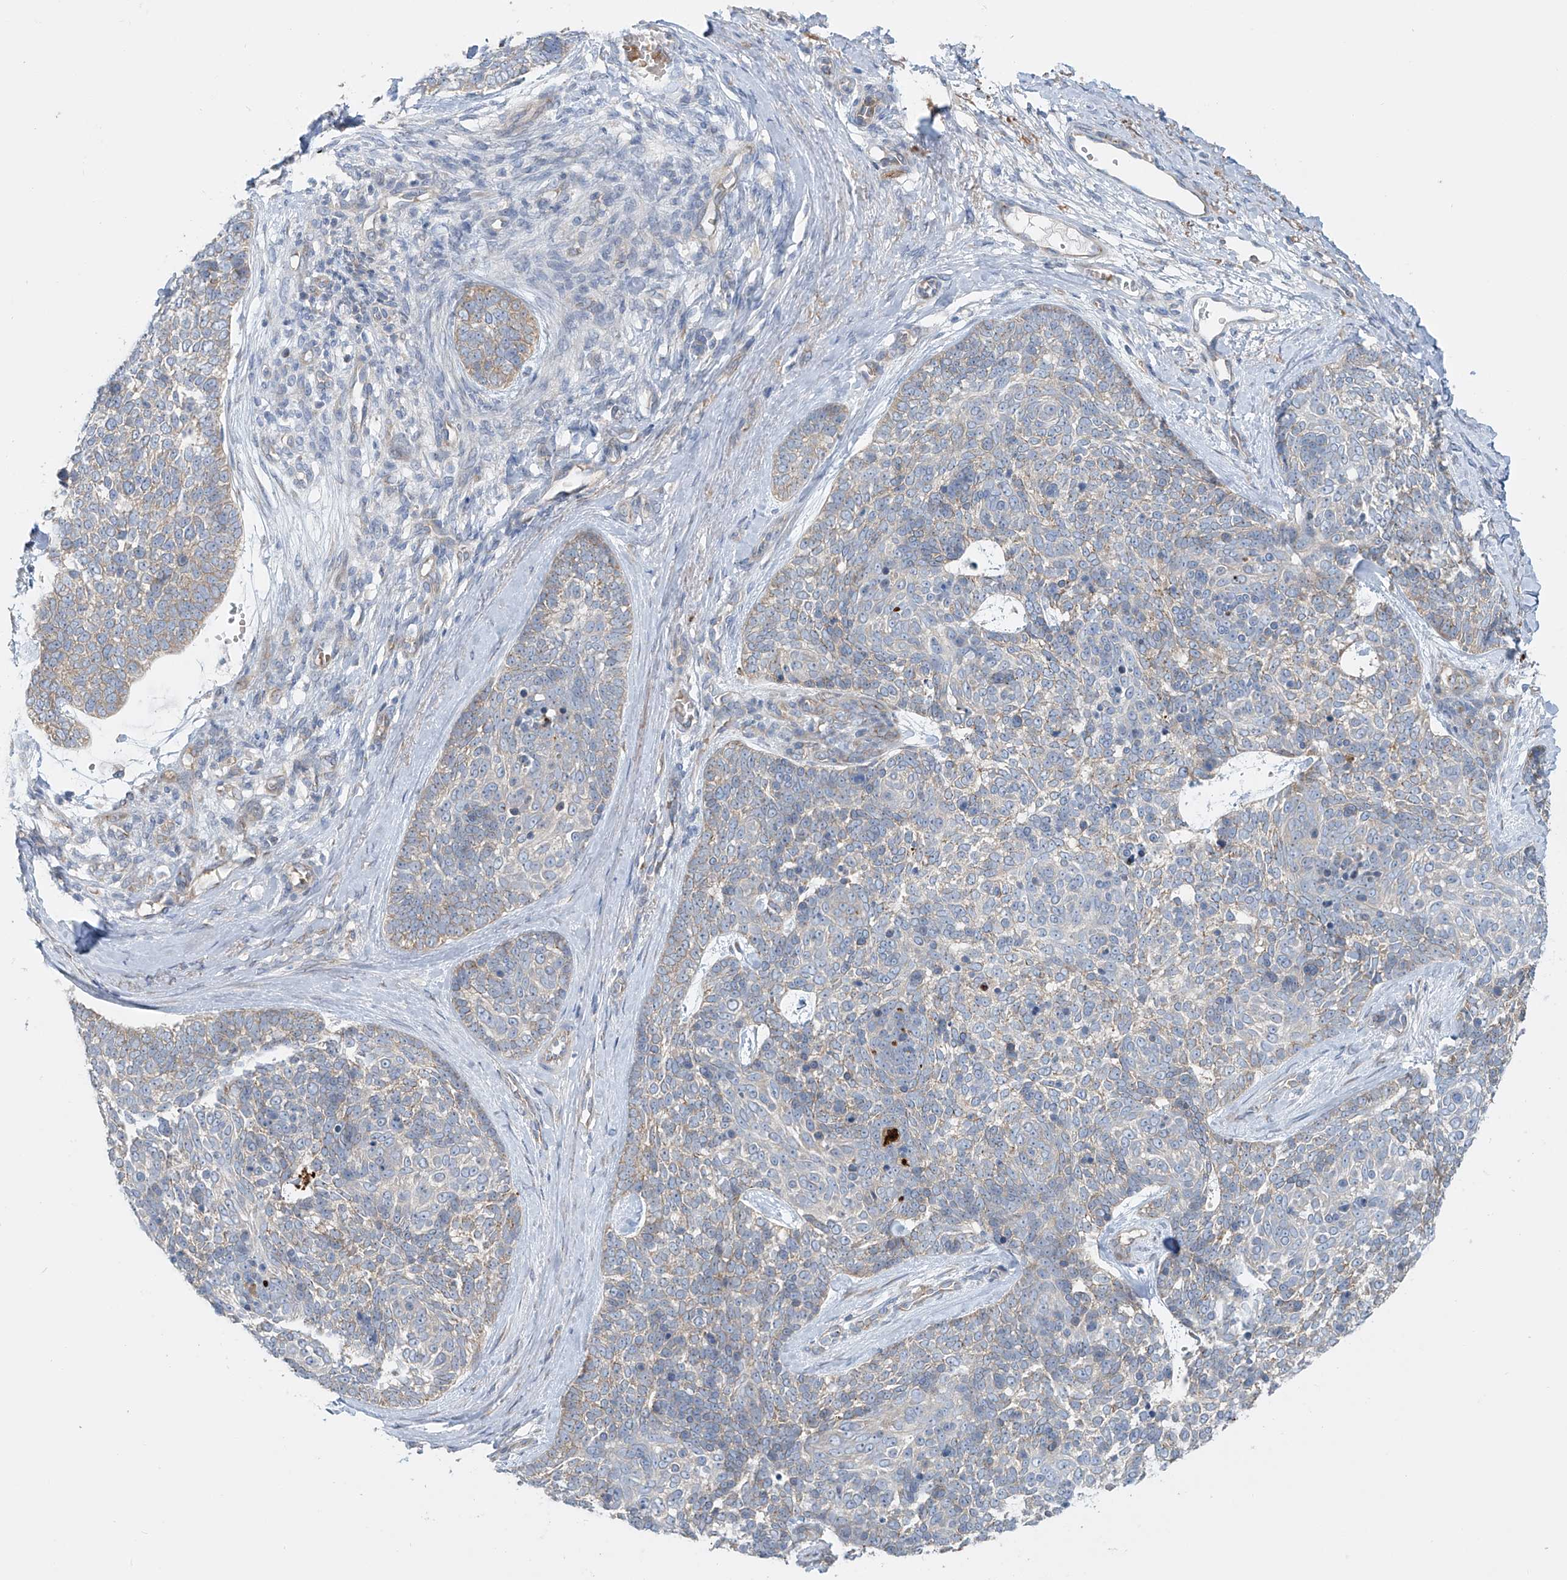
{"staining": {"intensity": "weak", "quantity": "<25%", "location": "cytoplasmic/membranous"}, "tissue": "skin cancer", "cell_type": "Tumor cells", "image_type": "cancer", "snomed": [{"axis": "morphology", "description": "Basal cell carcinoma"}, {"axis": "topography", "description": "Skin"}], "caption": "DAB immunohistochemical staining of skin basal cell carcinoma displays no significant staining in tumor cells.", "gene": "TJAP1", "patient": {"sex": "female", "age": 81}}